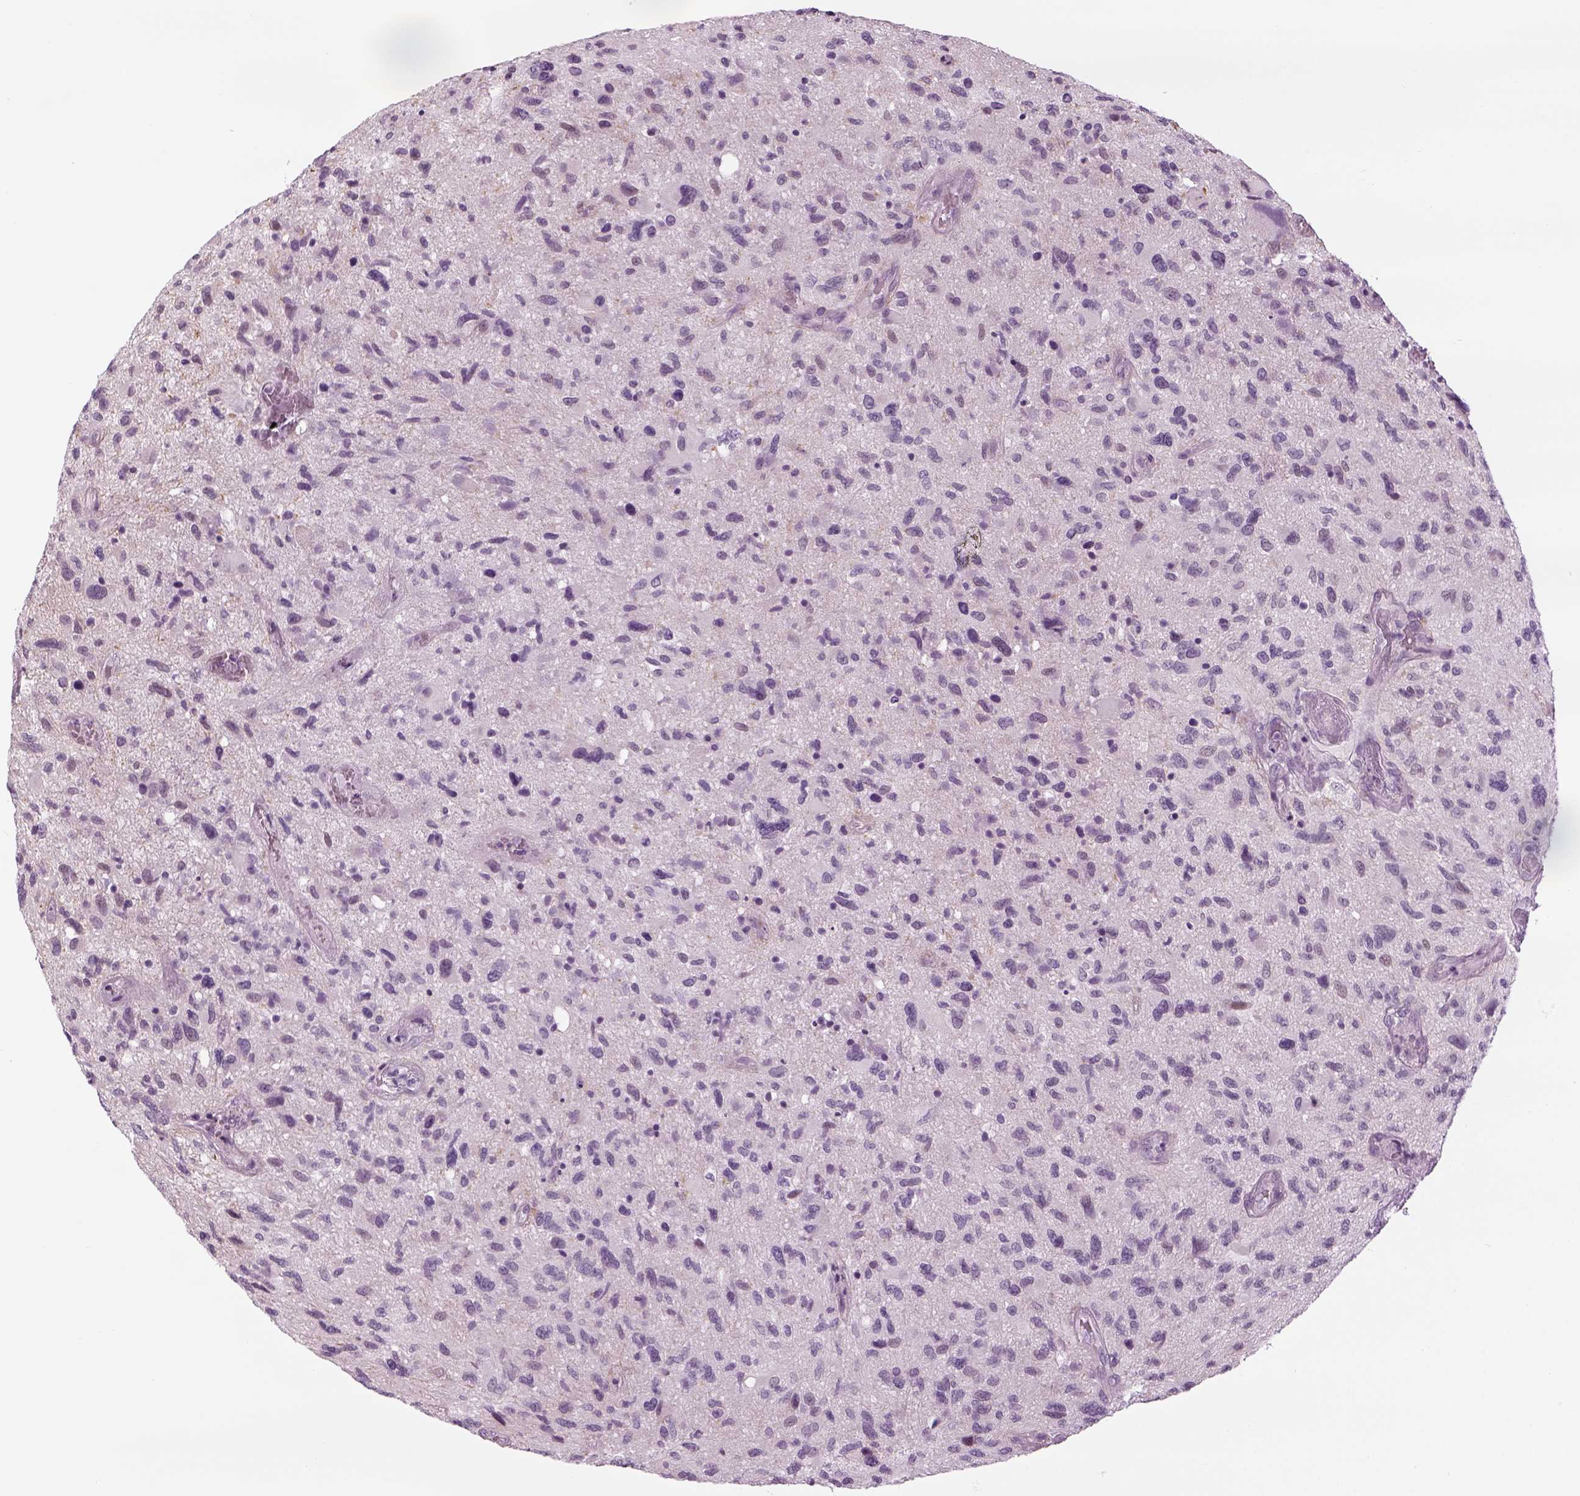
{"staining": {"intensity": "negative", "quantity": "none", "location": "none"}, "tissue": "glioma", "cell_type": "Tumor cells", "image_type": "cancer", "snomed": [{"axis": "morphology", "description": "Glioma, malignant, NOS"}, {"axis": "morphology", "description": "Glioma, malignant, High grade"}, {"axis": "topography", "description": "Brain"}], "caption": "Glioma stained for a protein using immunohistochemistry (IHC) demonstrates no expression tumor cells.", "gene": "LRRIQ3", "patient": {"sex": "female", "age": 71}}